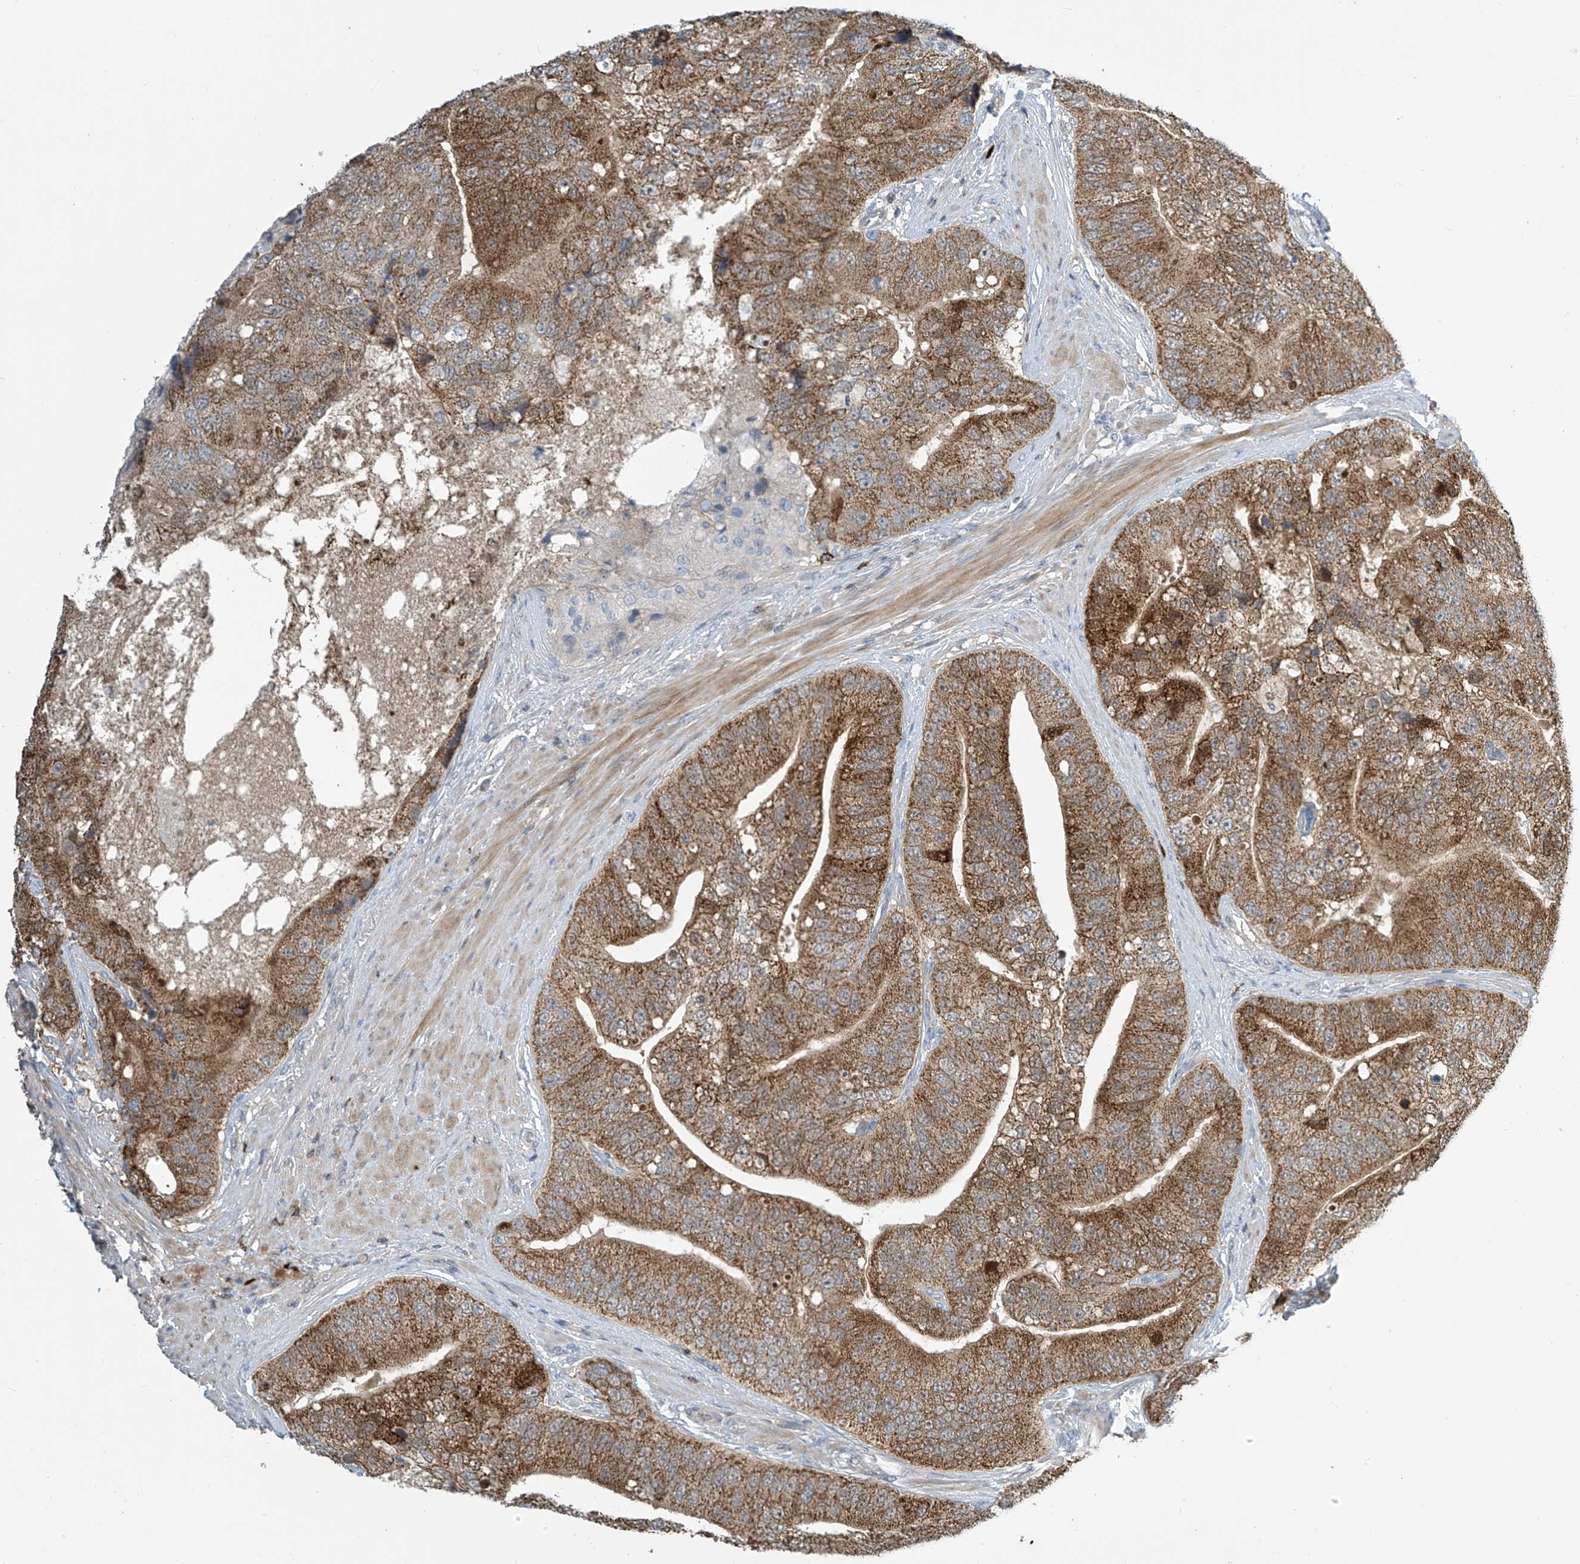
{"staining": {"intensity": "moderate", "quantity": ">75%", "location": "cytoplasmic/membranous"}, "tissue": "prostate cancer", "cell_type": "Tumor cells", "image_type": "cancer", "snomed": [{"axis": "morphology", "description": "Adenocarcinoma, High grade"}, {"axis": "topography", "description": "Prostate"}], "caption": "Human prostate high-grade adenocarcinoma stained for a protein (brown) demonstrates moderate cytoplasmic/membranous positive staining in about >75% of tumor cells.", "gene": "IBA57", "patient": {"sex": "male", "age": 70}}